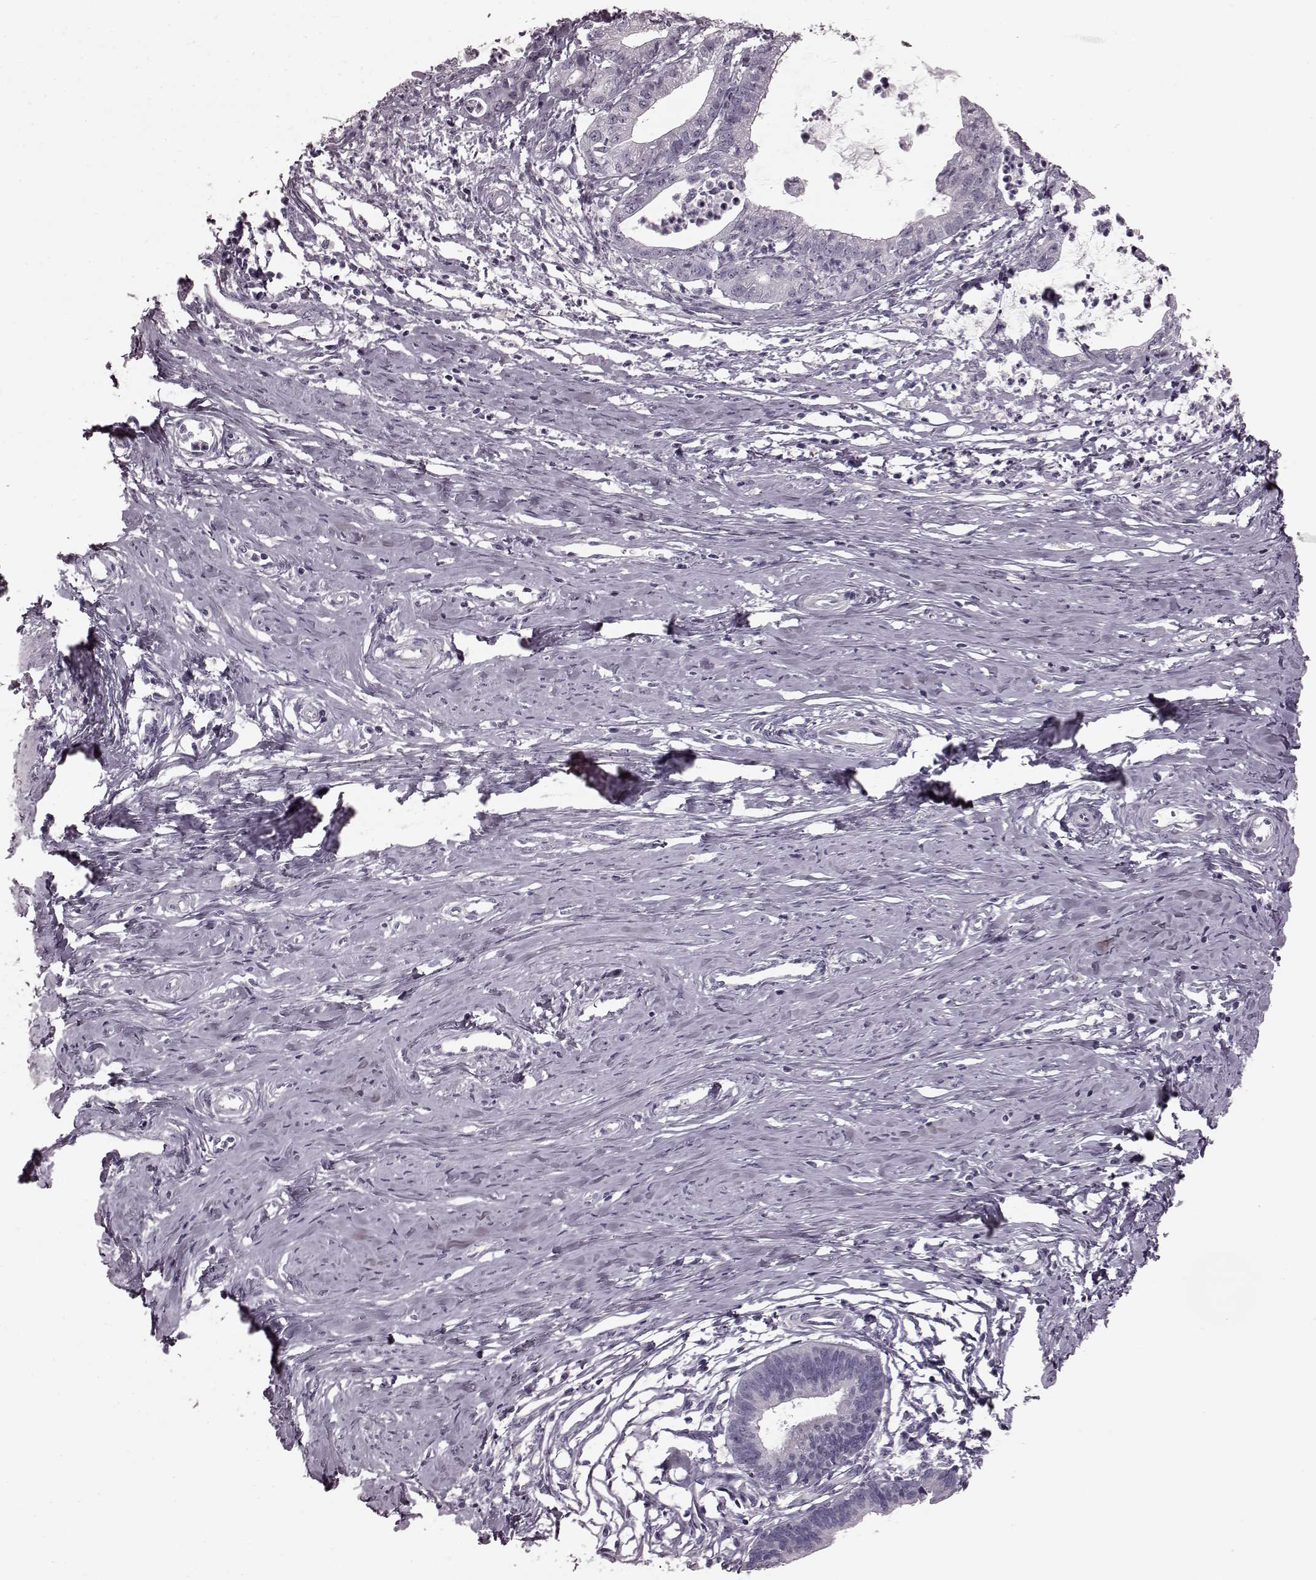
{"staining": {"intensity": "negative", "quantity": "none", "location": "none"}, "tissue": "cervical cancer", "cell_type": "Tumor cells", "image_type": "cancer", "snomed": [{"axis": "morphology", "description": "Normal tissue, NOS"}, {"axis": "morphology", "description": "Adenocarcinoma, NOS"}, {"axis": "topography", "description": "Cervix"}], "caption": "This is an IHC photomicrograph of cervical cancer. There is no expression in tumor cells.", "gene": "TRPM1", "patient": {"sex": "female", "age": 38}}